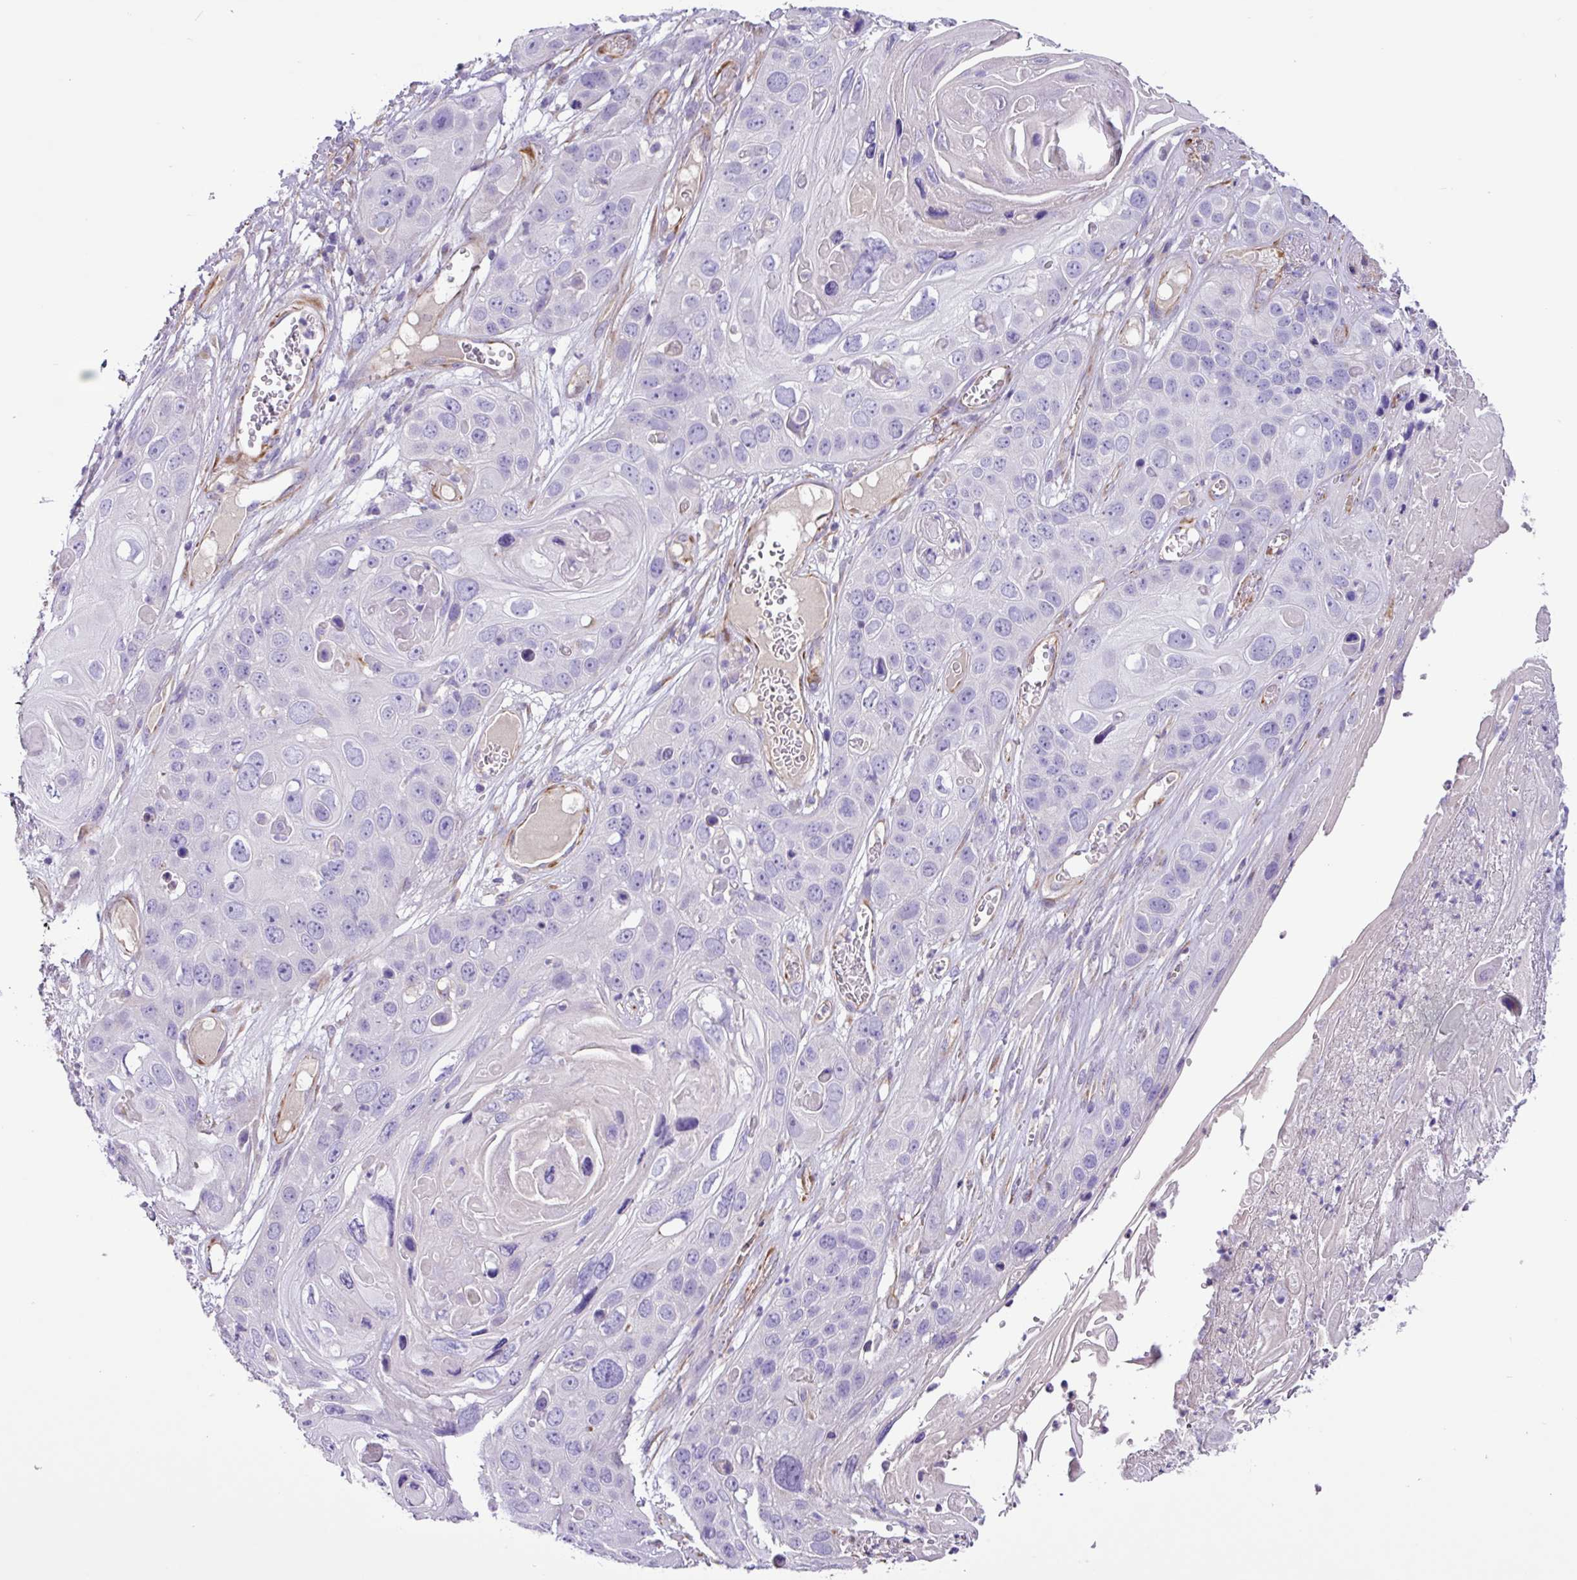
{"staining": {"intensity": "negative", "quantity": "none", "location": "none"}, "tissue": "skin cancer", "cell_type": "Tumor cells", "image_type": "cancer", "snomed": [{"axis": "morphology", "description": "Squamous cell carcinoma, NOS"}, {"axis": "topography", "description": "Skin"}], "caption": "An image of skin cancer stained for a protein reveals no brown staining in tumor cells.", "gene": "MRM2", "patient": {"sex": "male", "age": 55}}